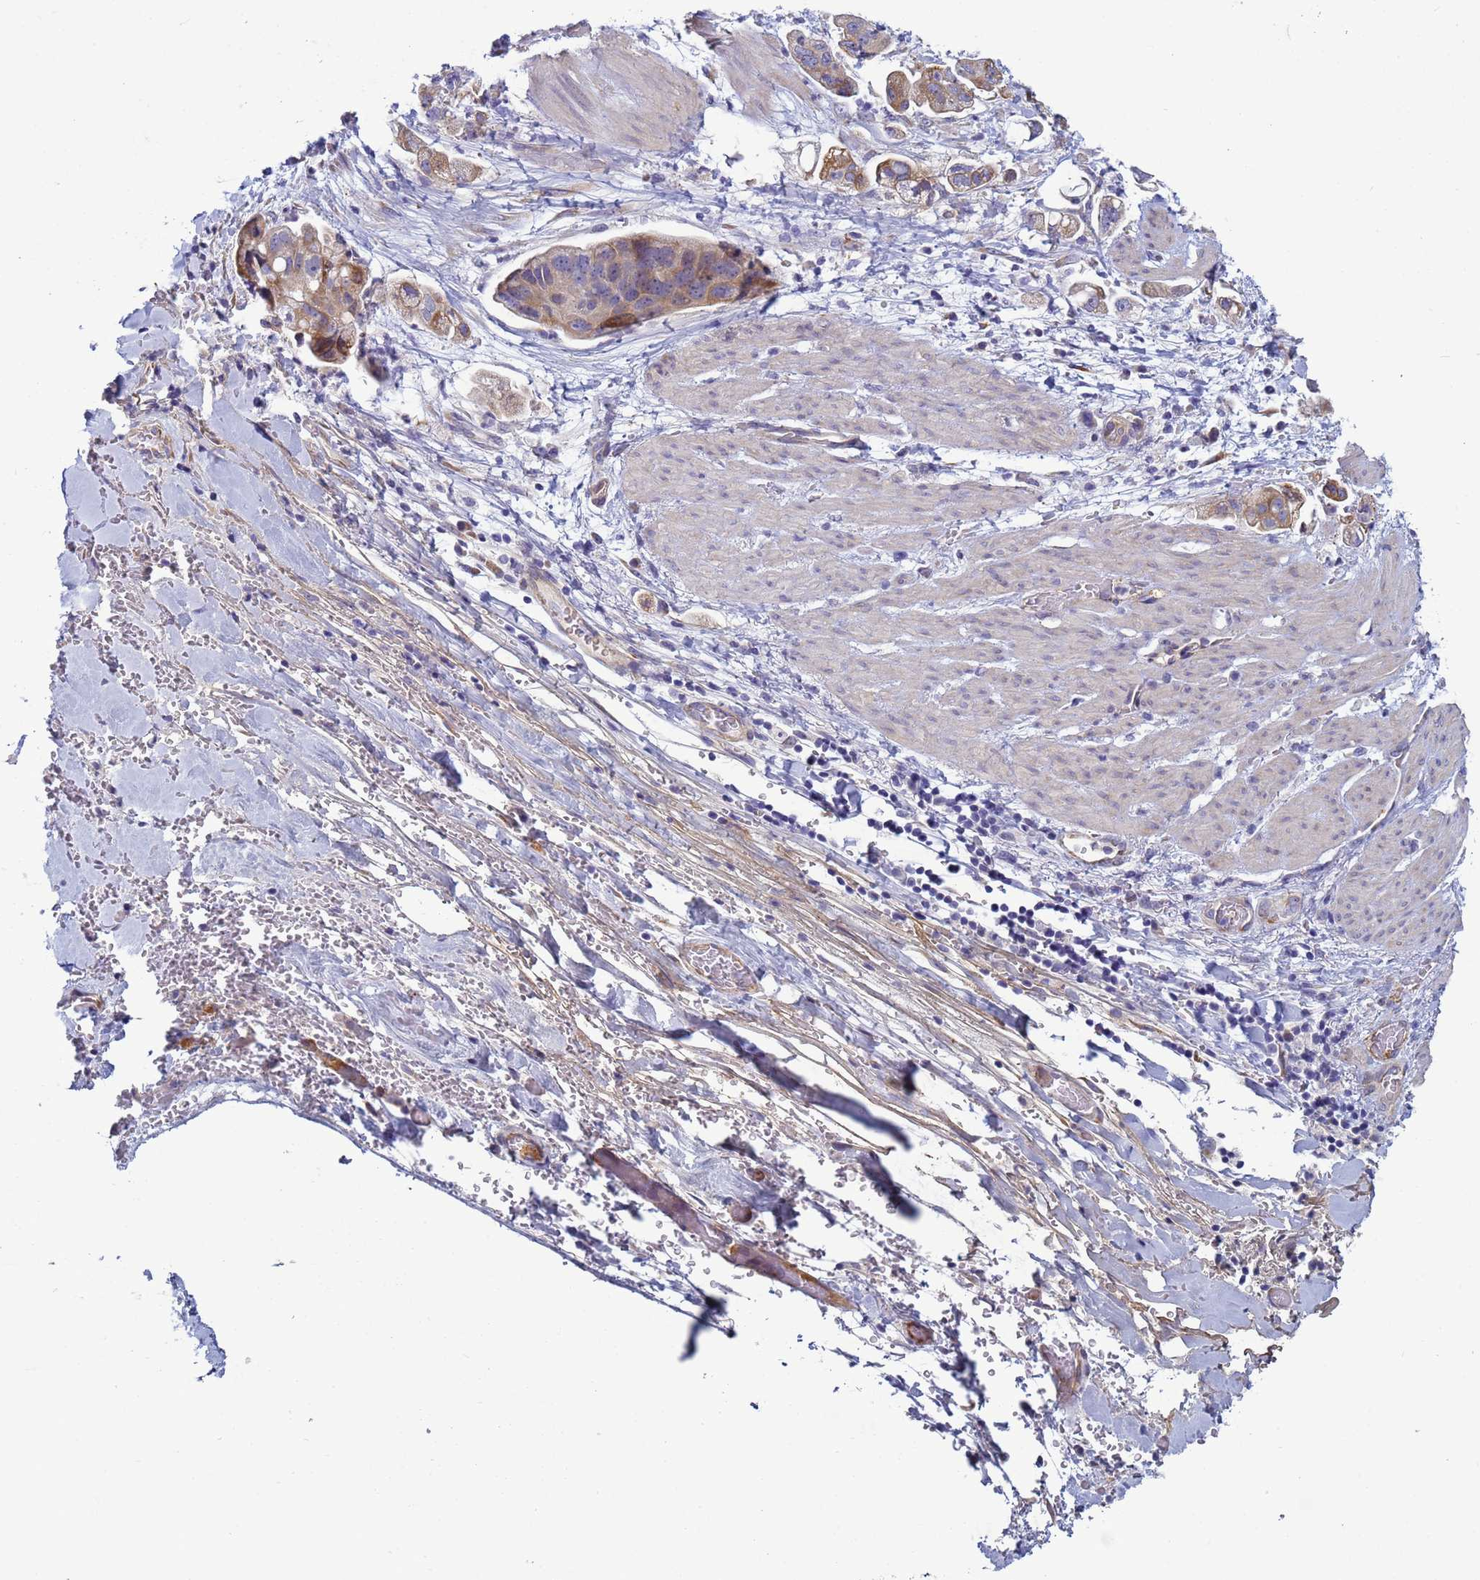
{"staining": {"intensity": "moderate", "quantity": "<25%", "location": "cytoplasmic/membranous"}, "tissue": "stomach cancer", "cell_type": "Tumor cells", "image_type": "cancer", "snomed": [{"axis": "morphology", "description": "Adenocarcinoma, NOS"}, {"axis": "topography", "description": "Stomach"}], "caption": "Moderate cytoplasmic/membranous staining for a protein is identified in about <25% of tumor cells of adenocarcinoma (stomach) using immunohistochemistry (IHC).", "gene": "TRPC6", "patient": {"sex": "male", "age": 62}}